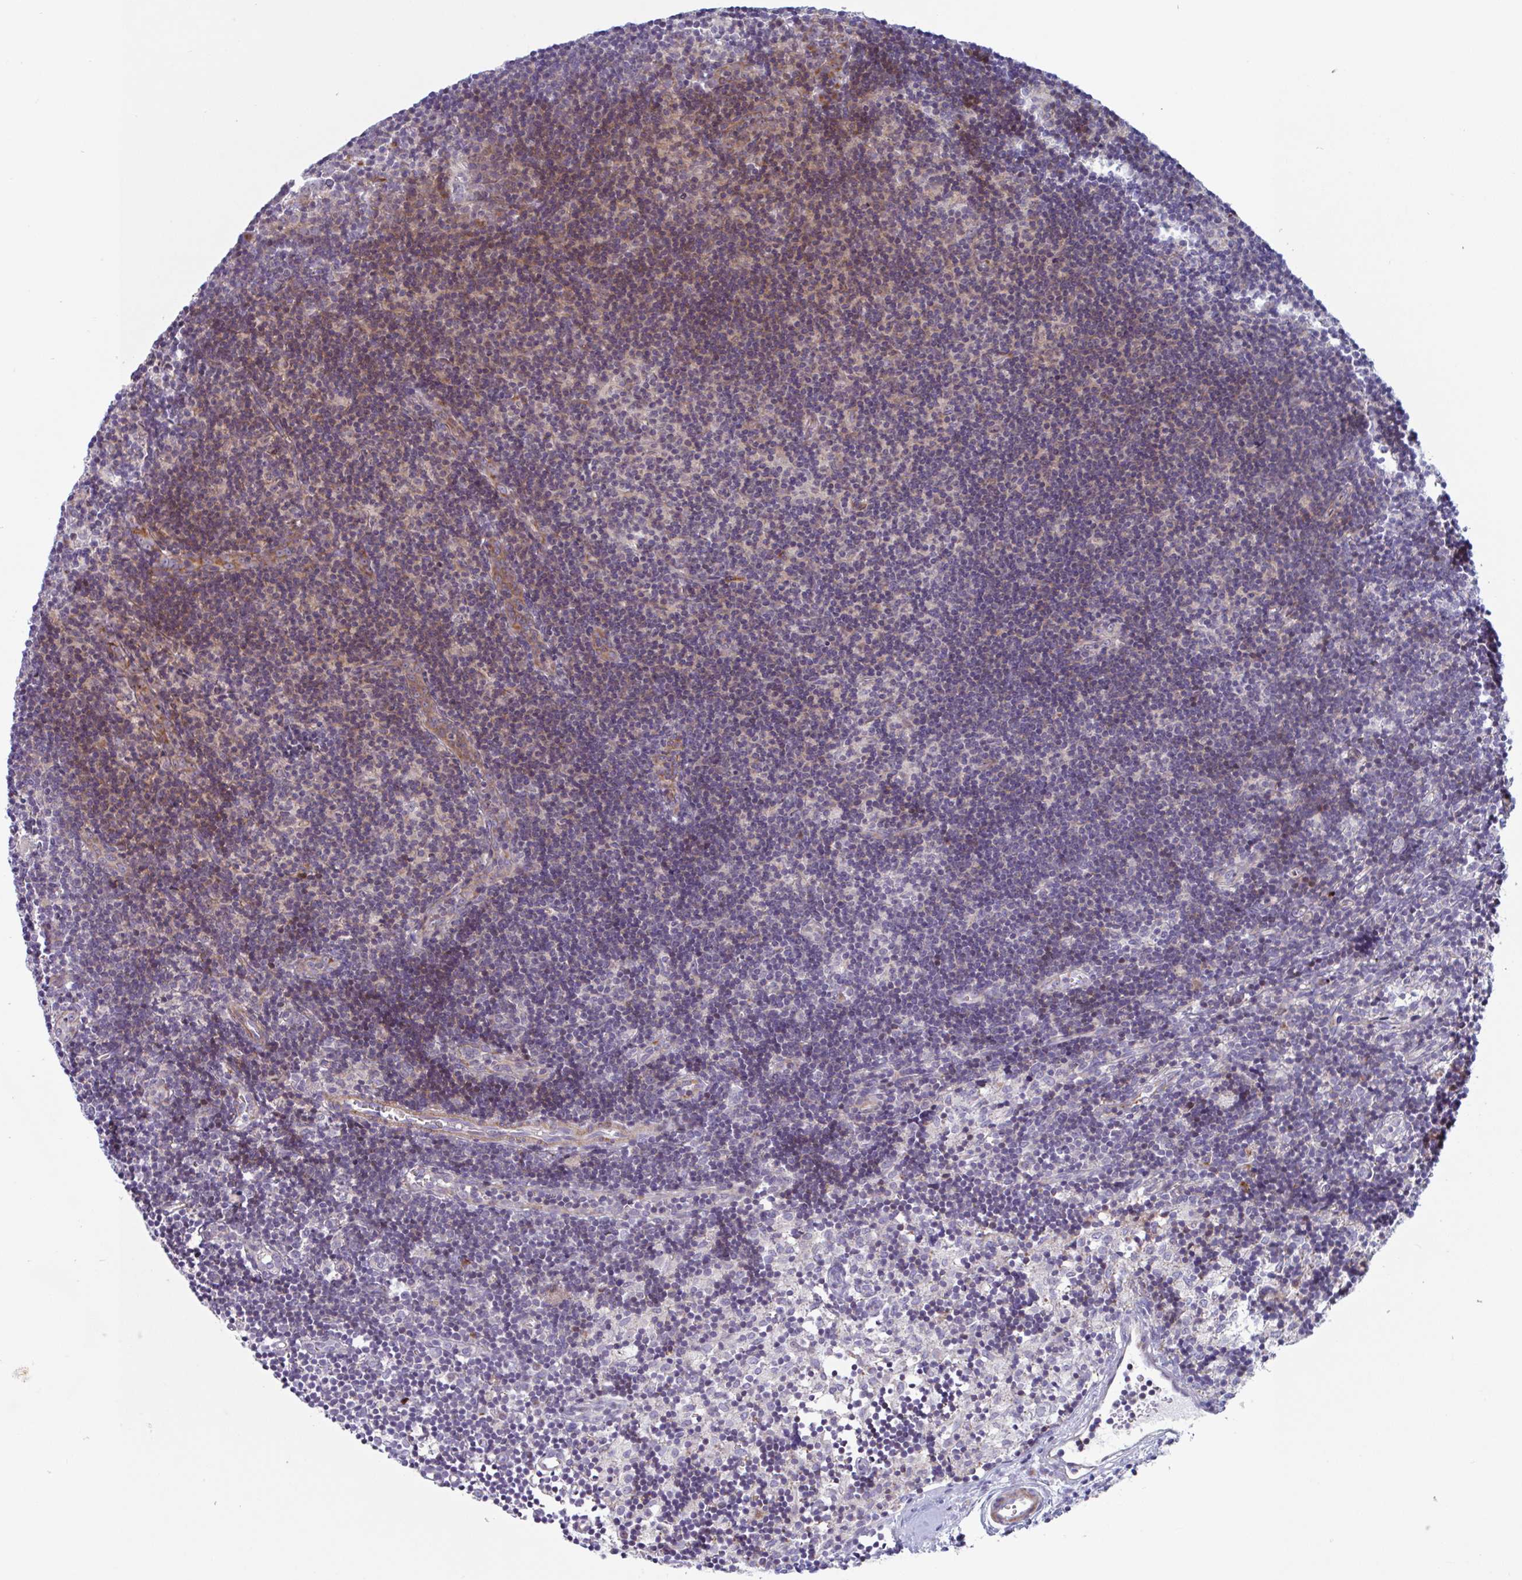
{"staining": {"intensity": "negative", "quantity": "none", "location": "none"}, "tissue": "lymph node", "cell_type": "Germinal center cells", "image_type": "normal", "snomed": [{"axis": "morphology", "description": "Normal tissue, NOS"}, {"axis": "topography", "description": "Lymph node"}], "caption": "Protein analysis of benign lymph node reveals no significant positivity in germinal center cells.", "gene": "DUXA", "patient": {"sex": "female", "age": 31}}